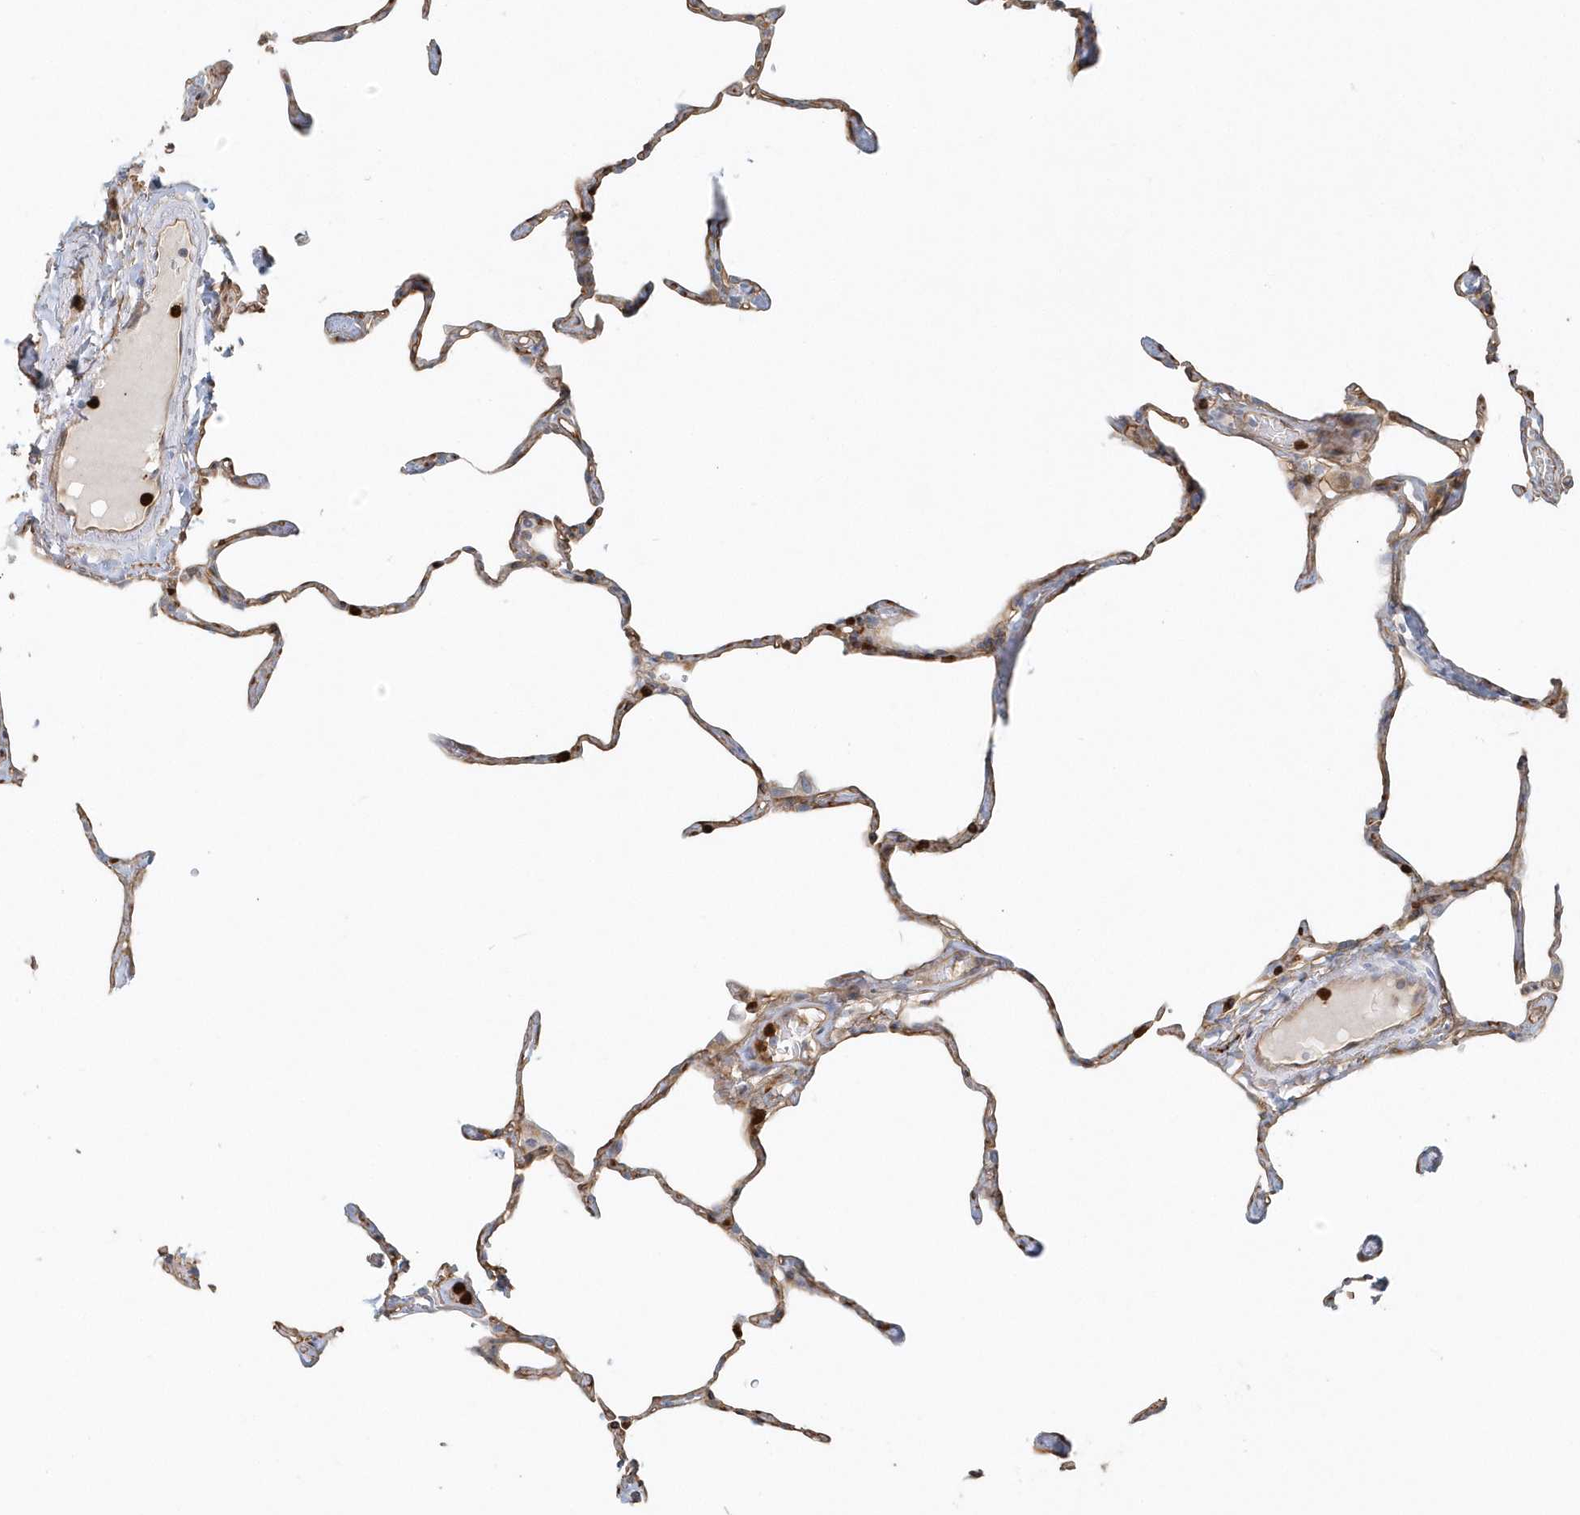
{"staining": {"intensity": "moderate", "quantity": ">75%", "location": "cytoplasmic/membranous"}, "tissue": "lung", "cell_type": "Alveolar cells", "image_type": "normal", "snomed": [{"axis": "morphology", "description": "Normal tissue, NOS"}, {"axis": "topography", "description": "Lung"}], "caption": "A medium amount of moderate cytoplasmic/membranous expression is appreciated in about >75% of alveolar cells in normal lung.", "gene": "DNAH1", "patient": {"sex": "male", "age": 65}}